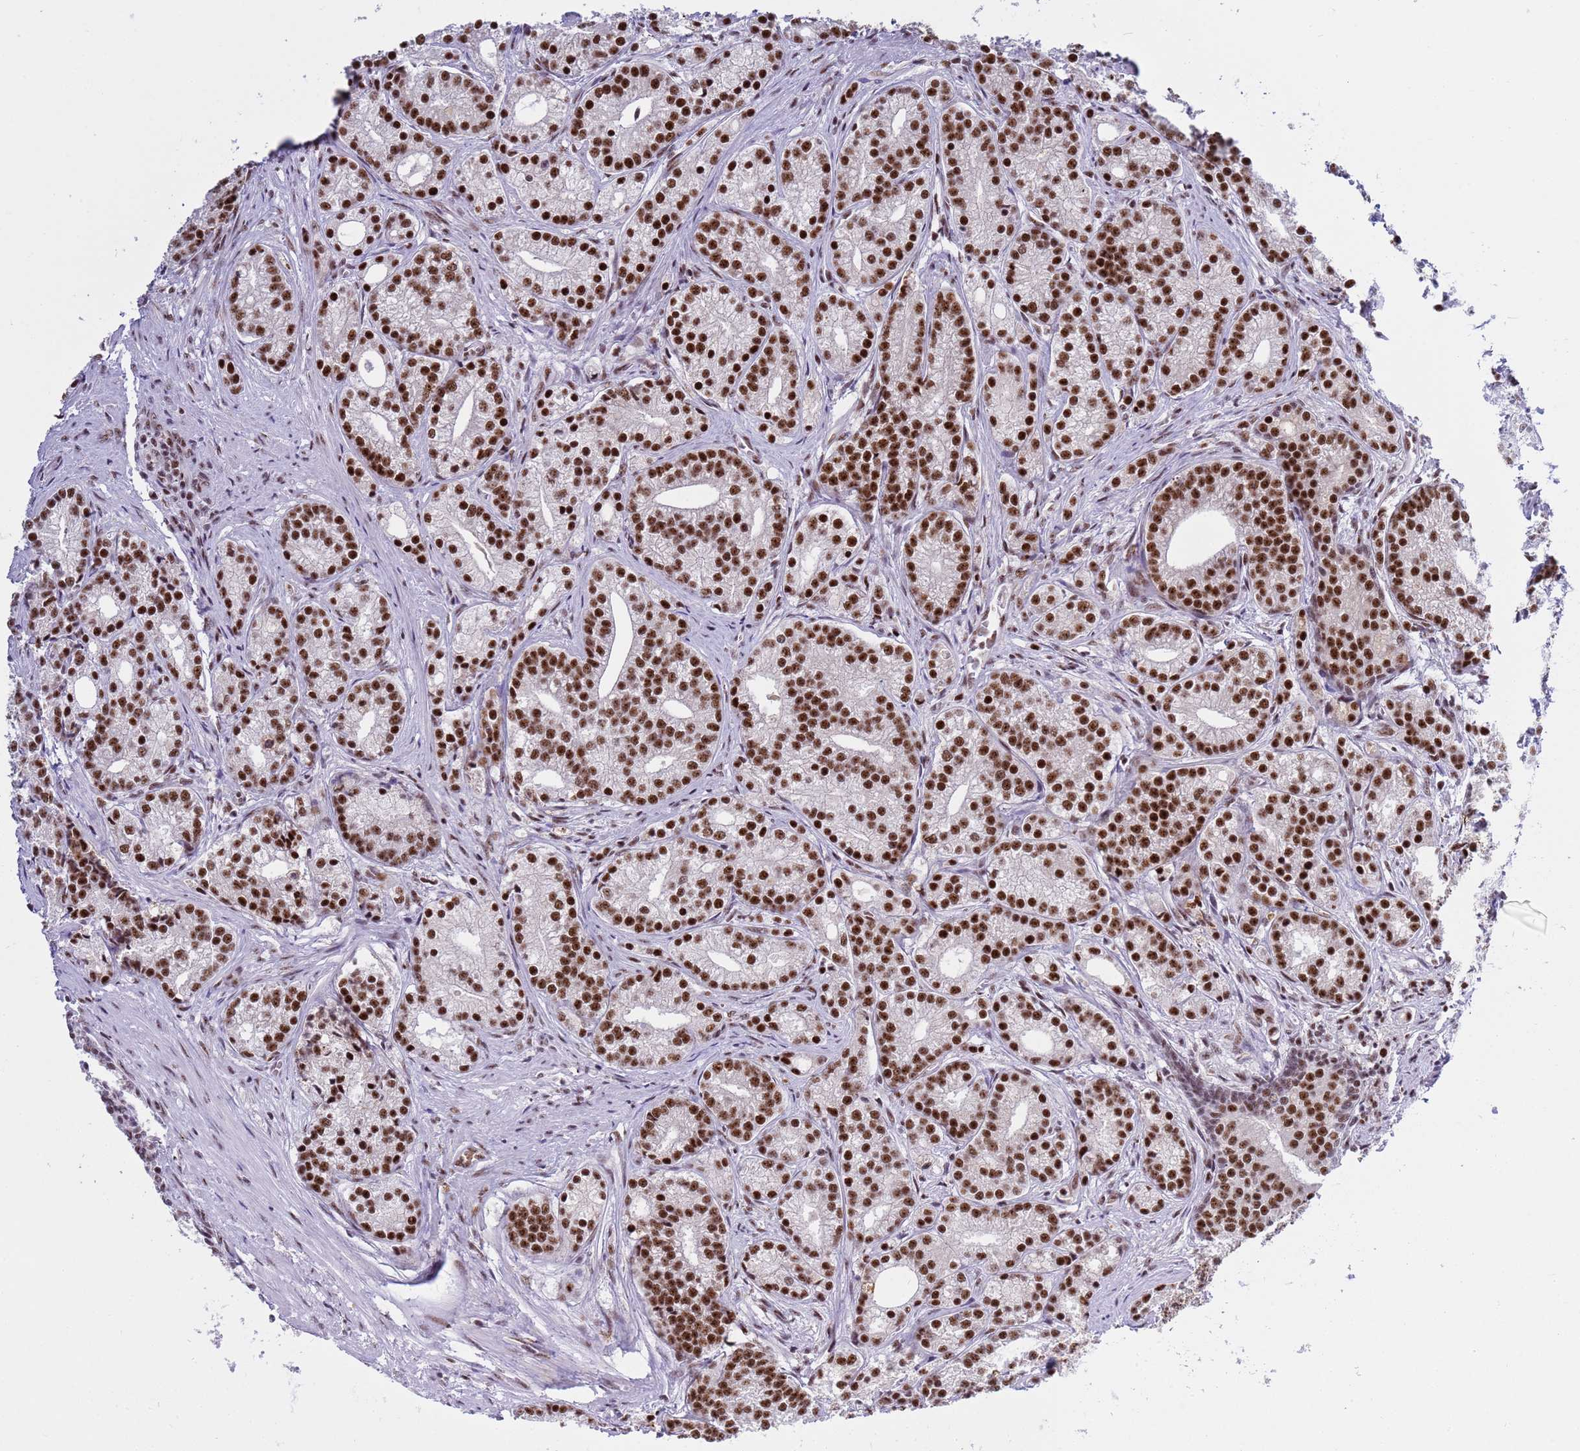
{"staining": {"intensity": "strong", "quantity": ">75%", "location": "nuclear"}, "tissue": "prostate cancer", "cell_type": "Tumor cells", "image_type": "cancer", "snomed": [{"axis": "morphology", "description": "Adenocarcinoma, Low grade"}, {"axis": "topography", "description": "Prostate"}], "caption": "Protein staining by immunohistochemistry shows strong nuclear staining in about >75% of tumor cells in prostate cancer (low-grade adenocarcinoma). The protein of interest is stained brown, and the nuclei are stained in blue (DAB (3,3'-diaminobenzidine) IHC with brightfield microscopy, high magnification).", "gene": "THOC2", "patient": {"sex": "male", "age": 71}}